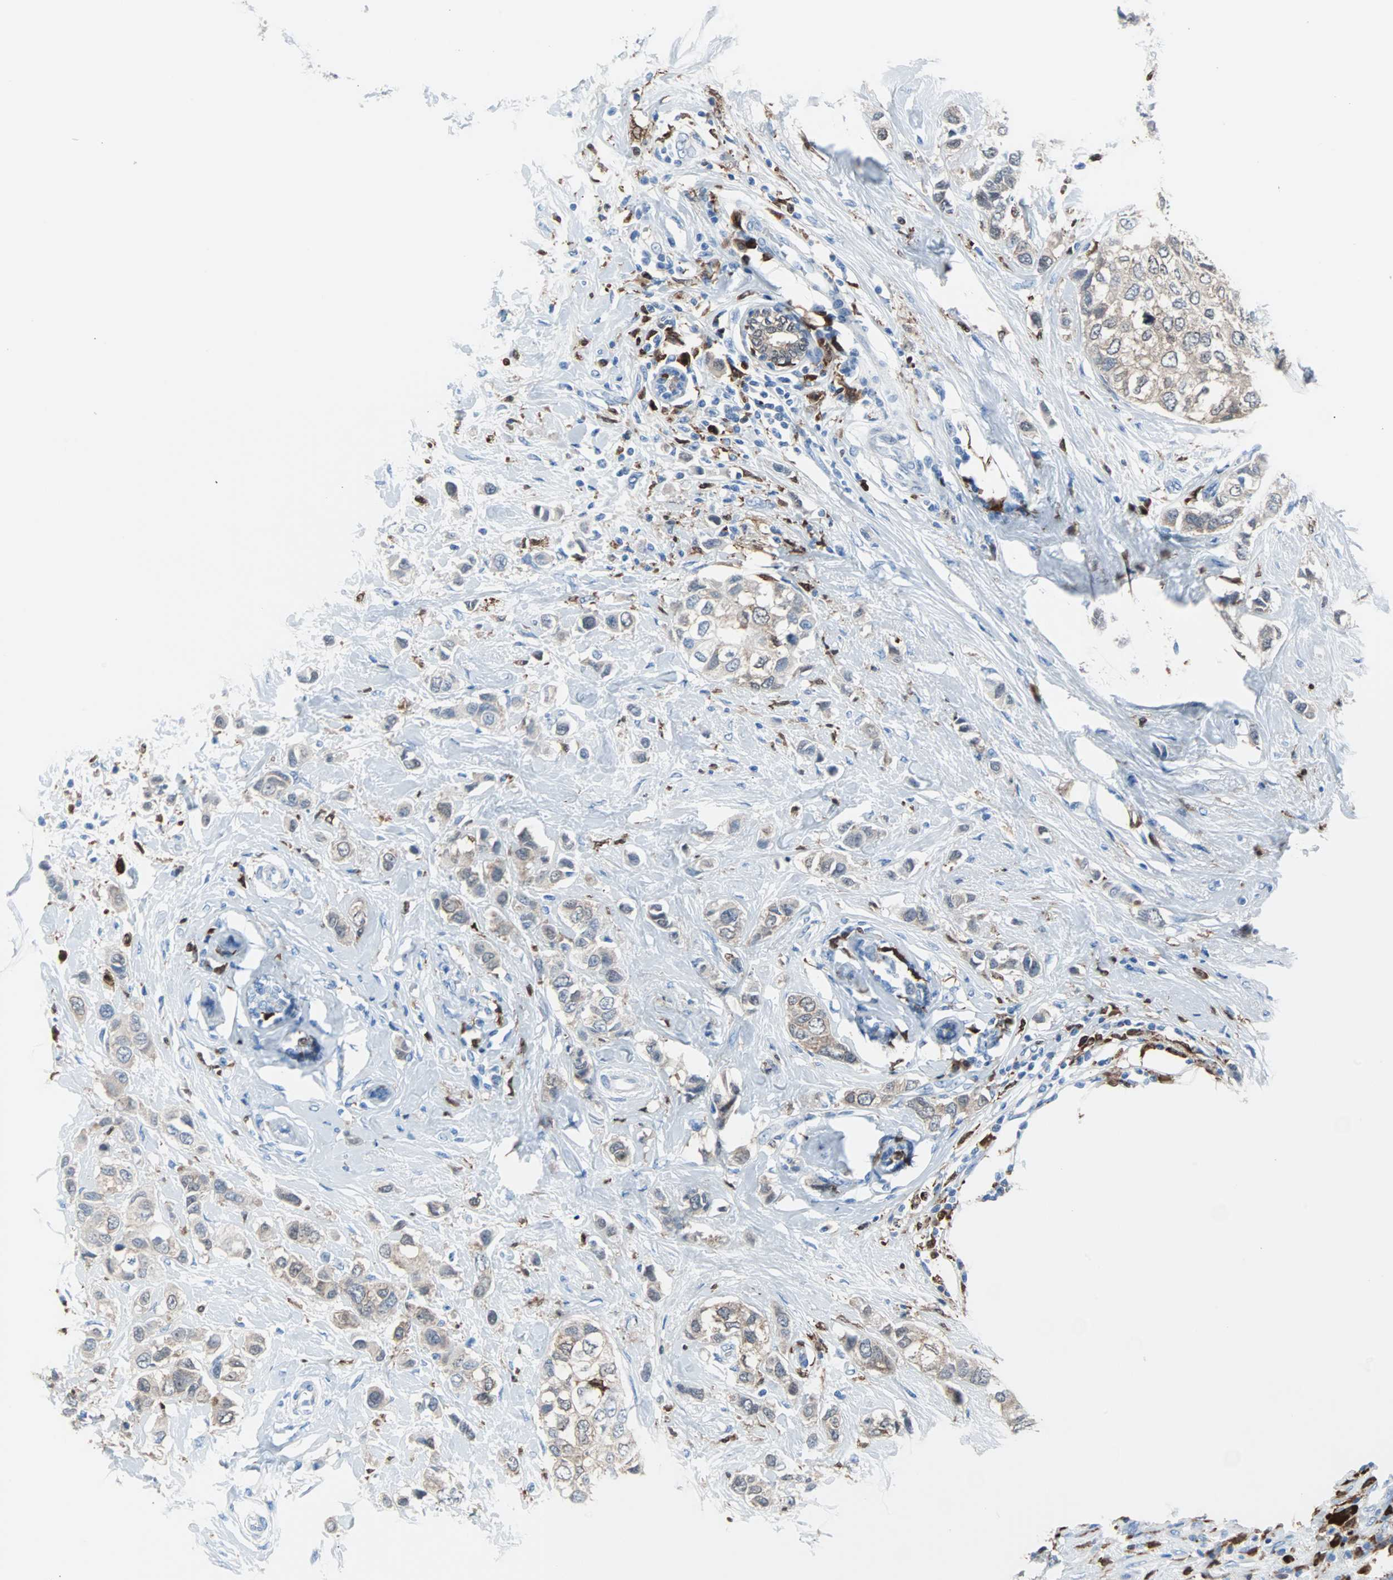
{"staining": {"intensity": "weak", "quantity": ">75%", "location": "cytoplasmic/membranous"}, "tissue": "breast cancer", "cell_type": "Tumor cells", "image_type": "cancer", "snomed": [{"axis": "morphology", "description": "Duct carcinoma"}, {"axis": "topography", "description": "Breast"}], "caption": "Protein analysis of intraductal carcinoma (breast) tissue shows weak cytoplasmic/membranous staining in approximately >75% of tumor cells.", "gene": "SYK", "patient": {"sex": "female", "age": 50}}